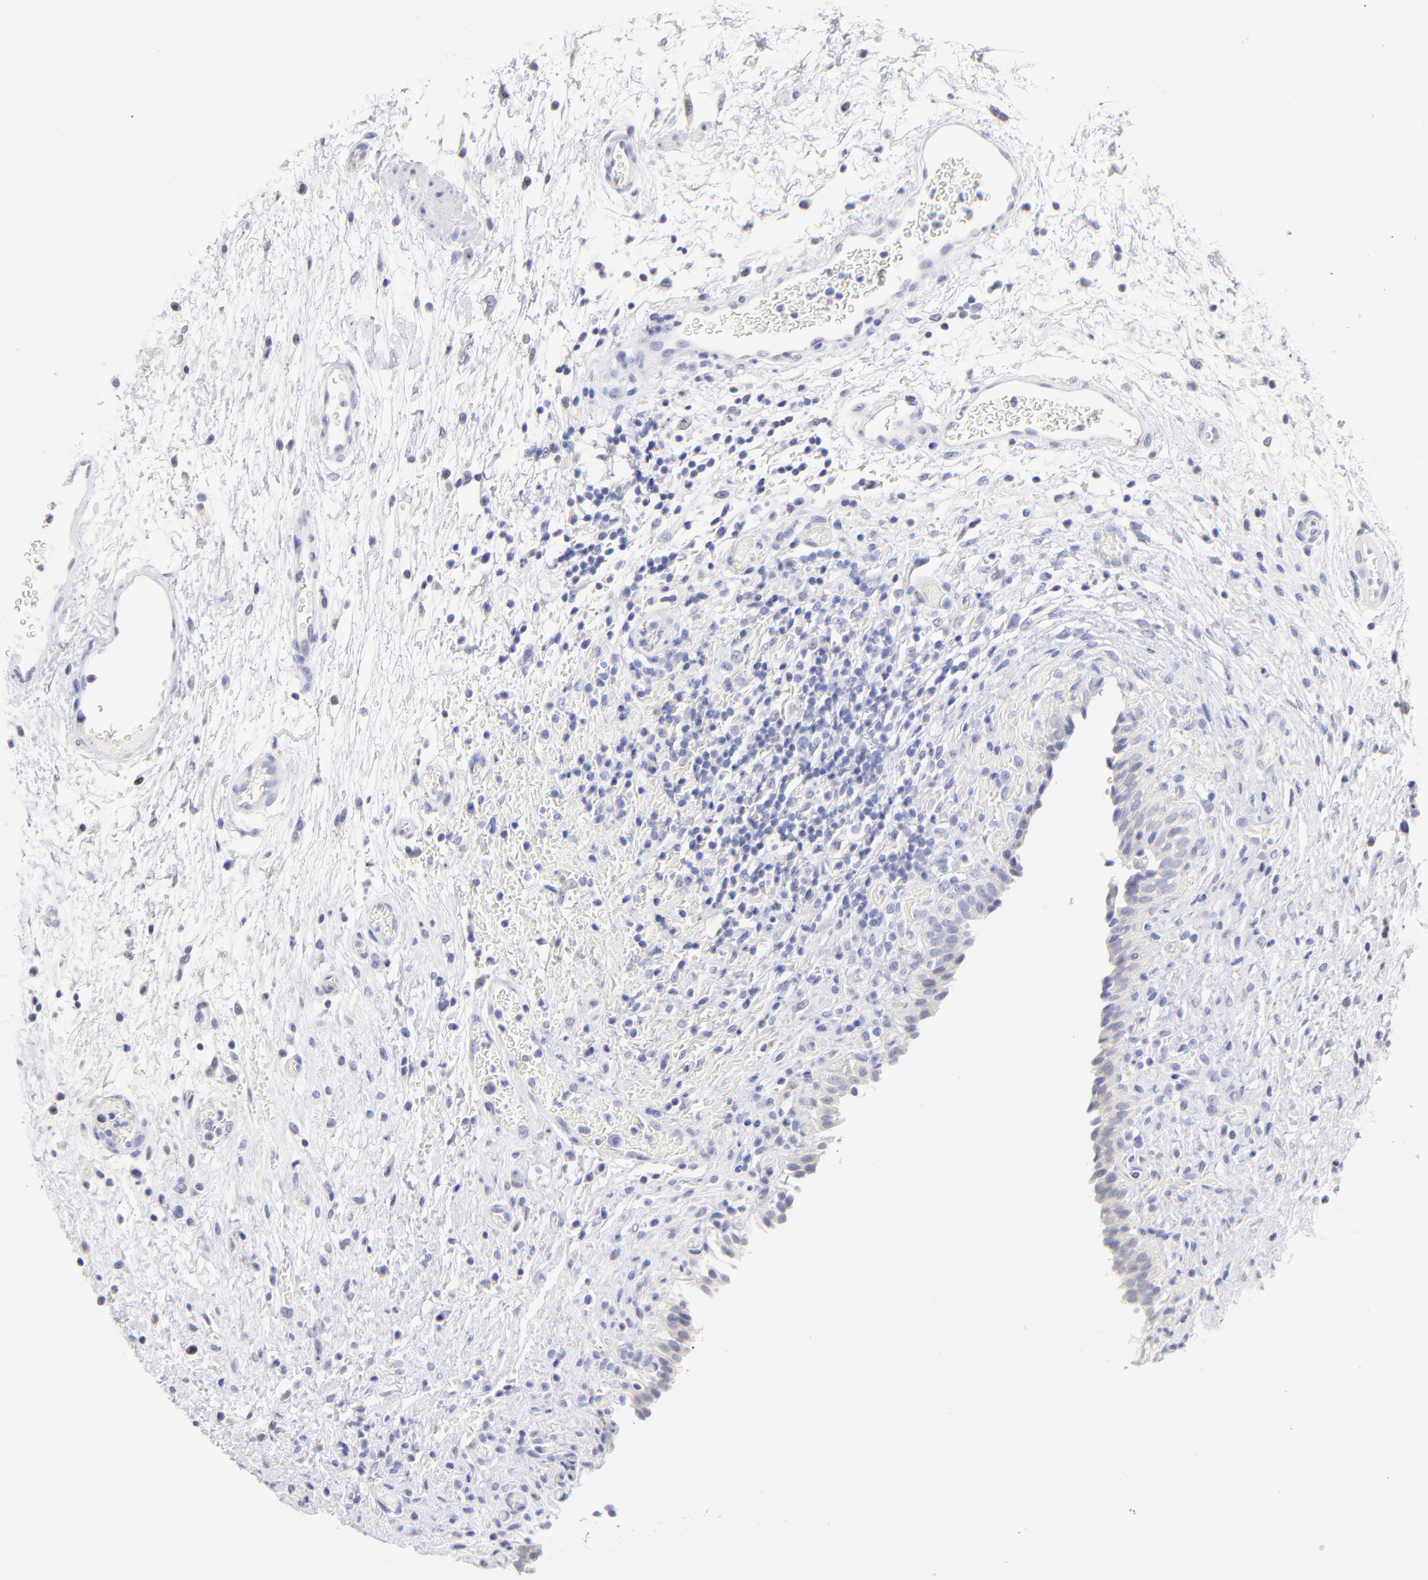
{"staining": {"intensity": "negative", "quantity": "none", "location": "none"}, "tissue": "urinary bladder", "cell_type": "Urothelial cells", "image_type": "normal", "snomed": [{"axis": "morphology", "description": "Normal tissue, NOS"}, {"axis": "topography", "description": "Urinary bladder"}], "caption": "Immunohistochemistry photomicrograph of unremarkable urinary bladder: urinary bladder stained with DAB reveals no significant protein staining in urothelial cells.", "gene": "CFAP57", "patient": {"sex": "male", "age": 51}}